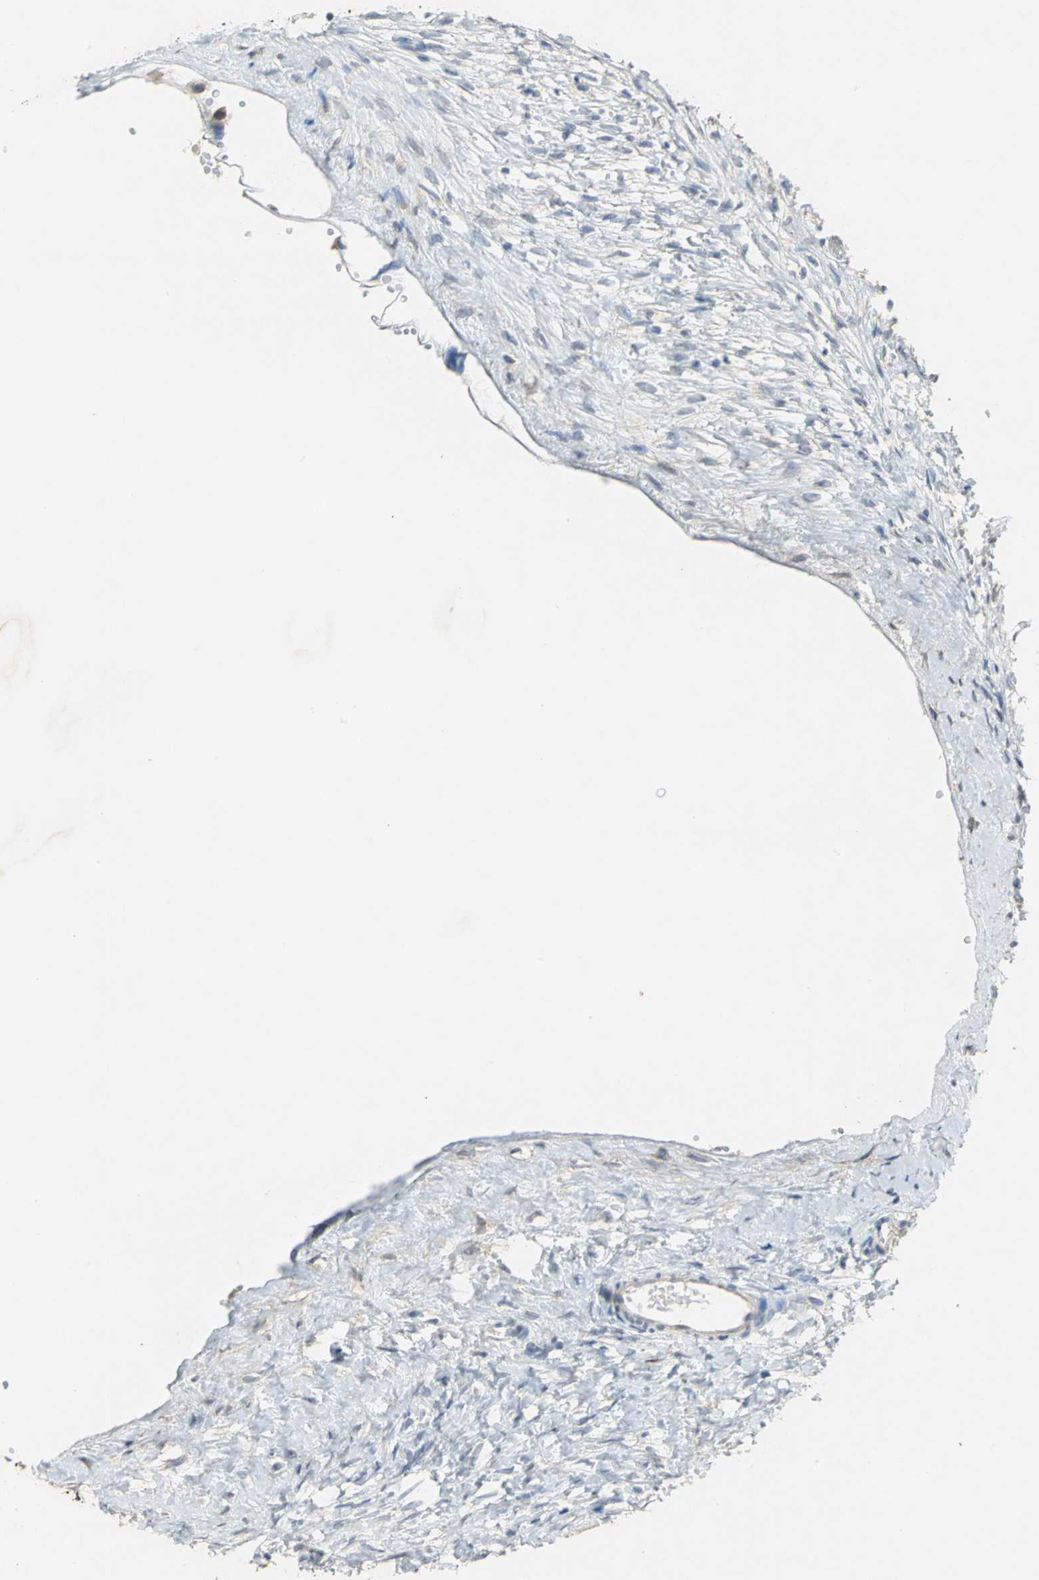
{"staining": {"intensity": "negative", "quantity": "none", "location": "none"}, "tissue": "ovary", "cell_type": "Ovarian stroma cells", "image_type": "normal", "snomed": [{"axis": "morphology", "description": "Normal tissue, NOS"}, {"axis": "topography", "description": "Ovary"}], "caption": "High power microscopy micrograph of an immunohistochemistry image of benign ovary, revealing no significant staining in ovarian stroma cells. The staining was performed using DAB (3,3'-diaminobenzidine) to visualize the protein expression in brown, while the nuclei were stained in blue with hematoxylin (Magnification: 20x).", "gene": "IL17RB", "patient": {"sex": "female", "age": 35}}